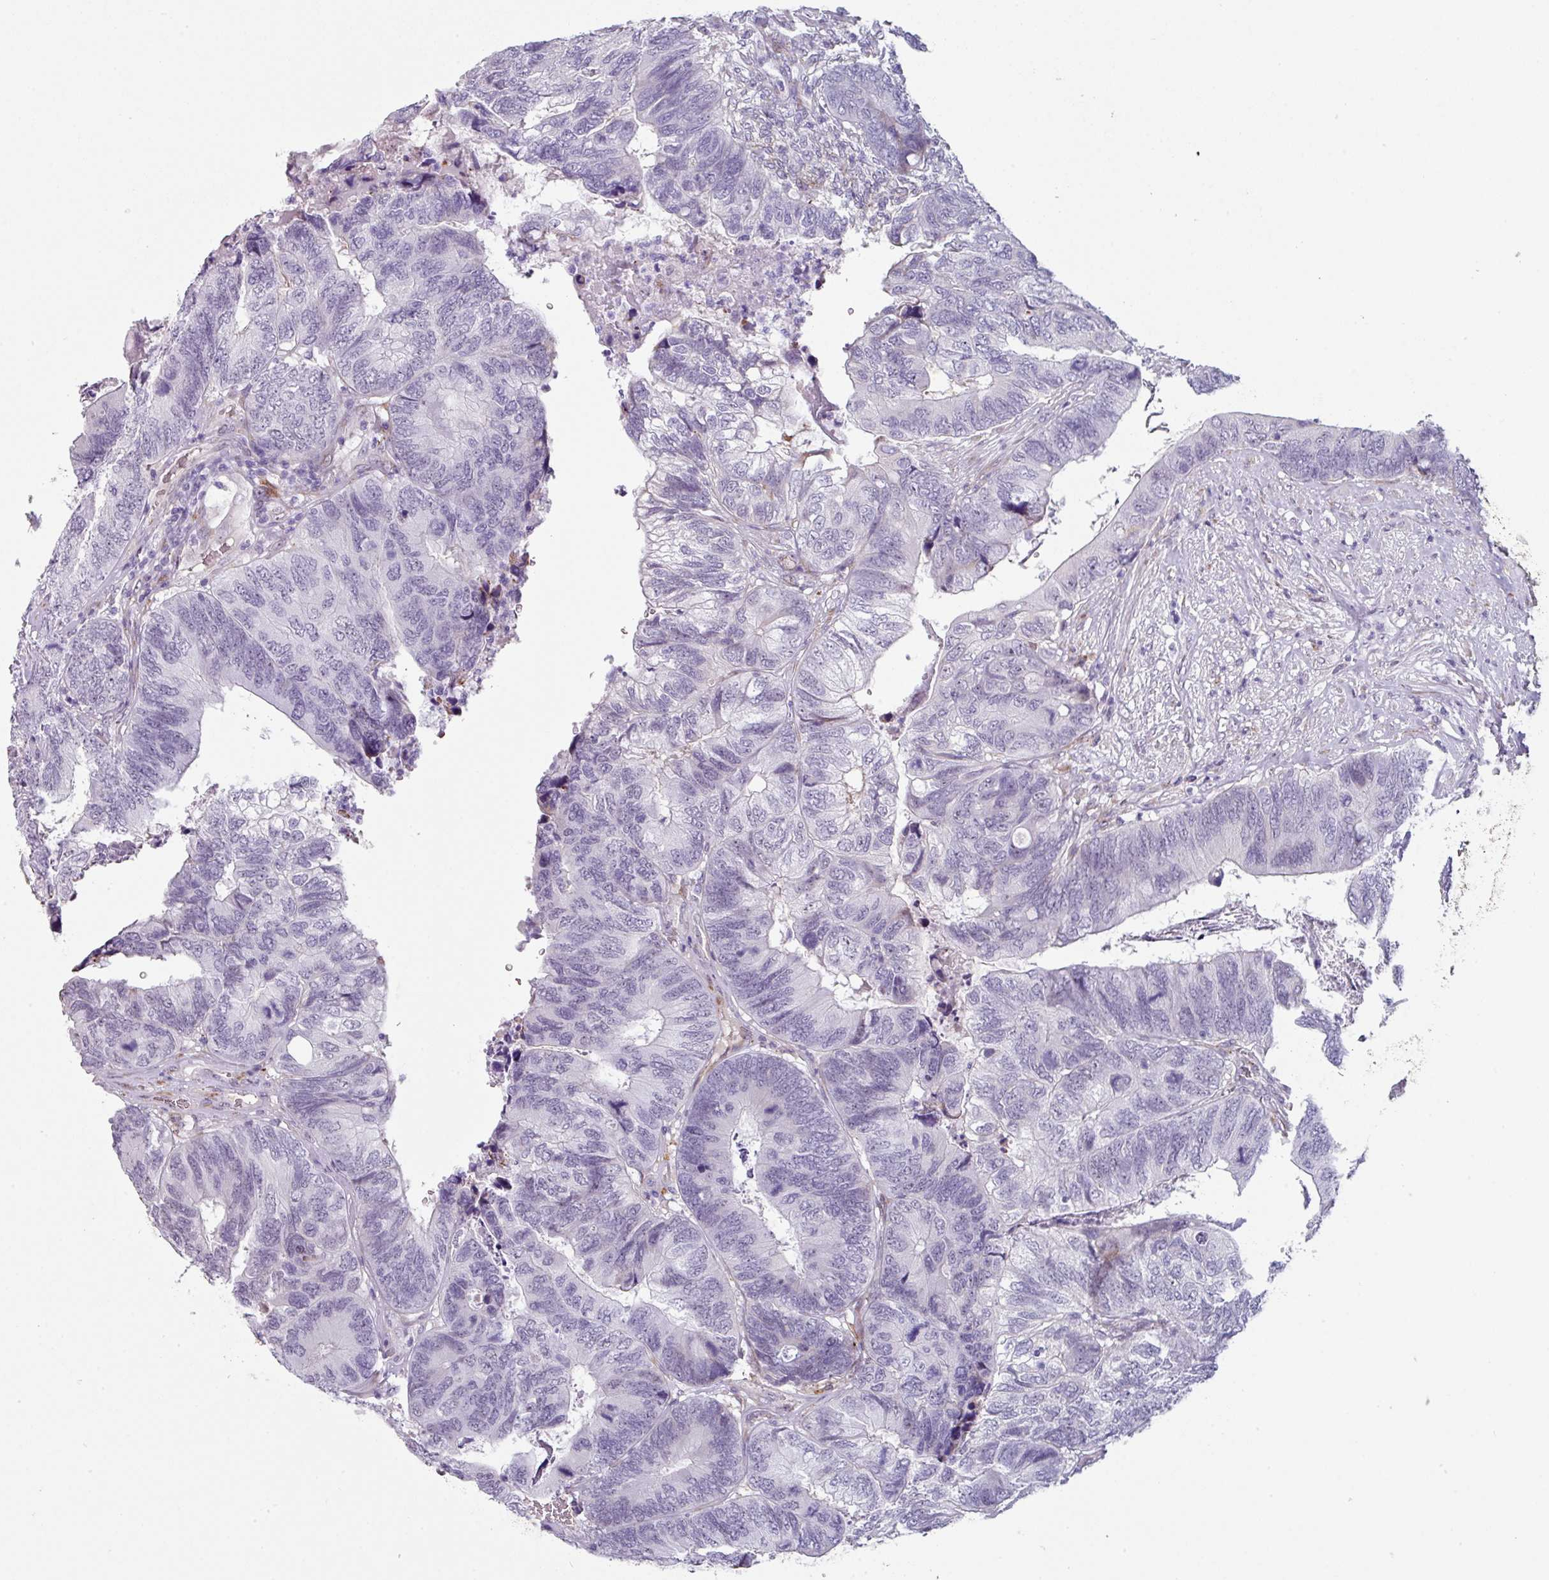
{"staining": {"intensity": "negative", "quantity": "none", "location": "none"}, "tissue": "colorectal cancer", "cell_type": "Tumor cells", "image_type": "cancer", "snomed": [{"axis": "morphology", "description": "Adenocarcinoma, NOS"}, {"axis": "topography", "description": "Colon"}], "caption": "This photomicrograph is of colorectal cancer stained with immunohistochemistry to label a protein in brown with the nuclei are counter-stained blue. There is no positivity in tumor cells.", "gene": "BMS1", "patient": {"sex": "female", "age": 67}}